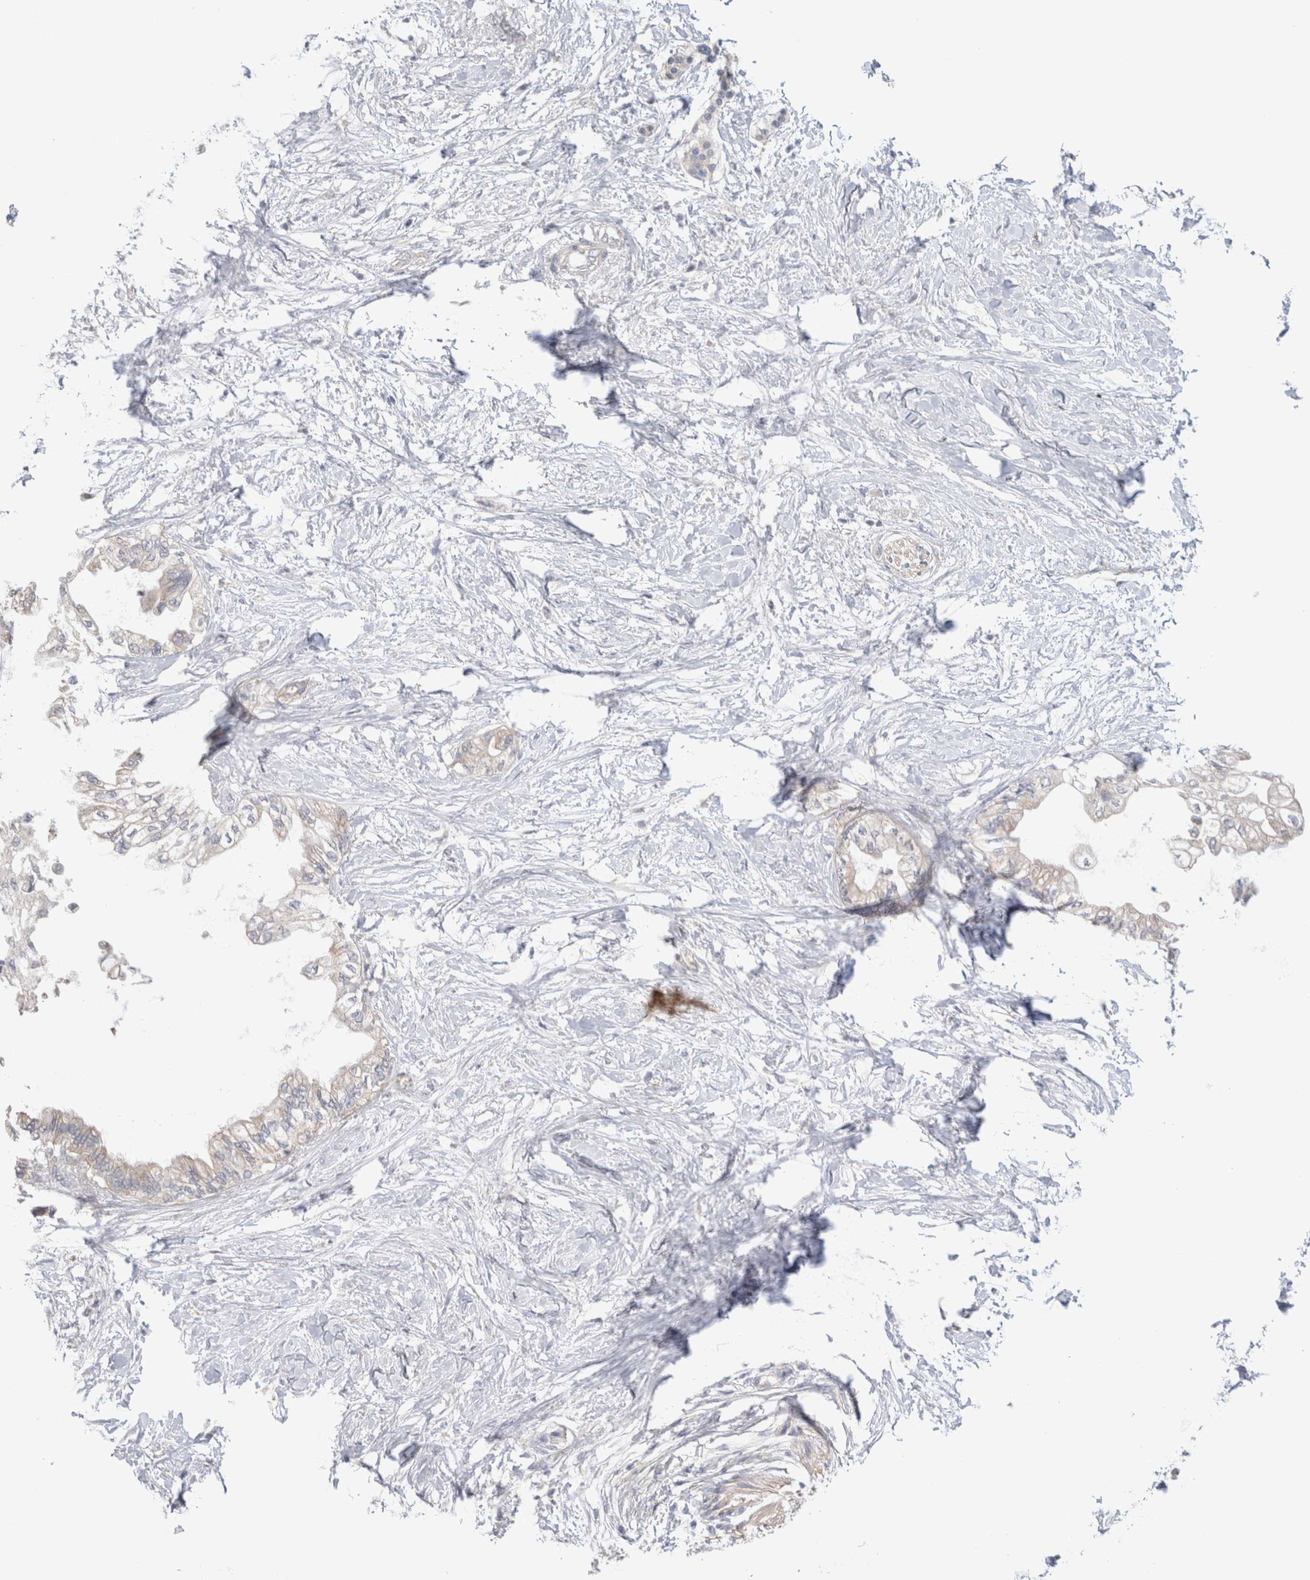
{"staining": {"intensity": "weak", "quantity": "<25%", "location": "cytoplasmic/membranous"}, "tissue": "pancreatic cancer", "cell_type": "Tumor cells", "image_type": "cancer", "snomed": [{"axis": "morphology", "description": "Normal tissue, NOS"}, {"axis": "morphology", "description": "Adenocarcinoma, NOS"}, {"axis": "topography", "description": "Pancreas"}, {"axis": "topography", "description": "Duodenum"}], "caption": "Immunohistochemical staining of pancreatic cancer (adenocarcinoma) exhibits no significant expression in tumor cells. Nuclei are stained in blue.", "gene": "DMD", "patient": {"sex": "female", "age": 60}}